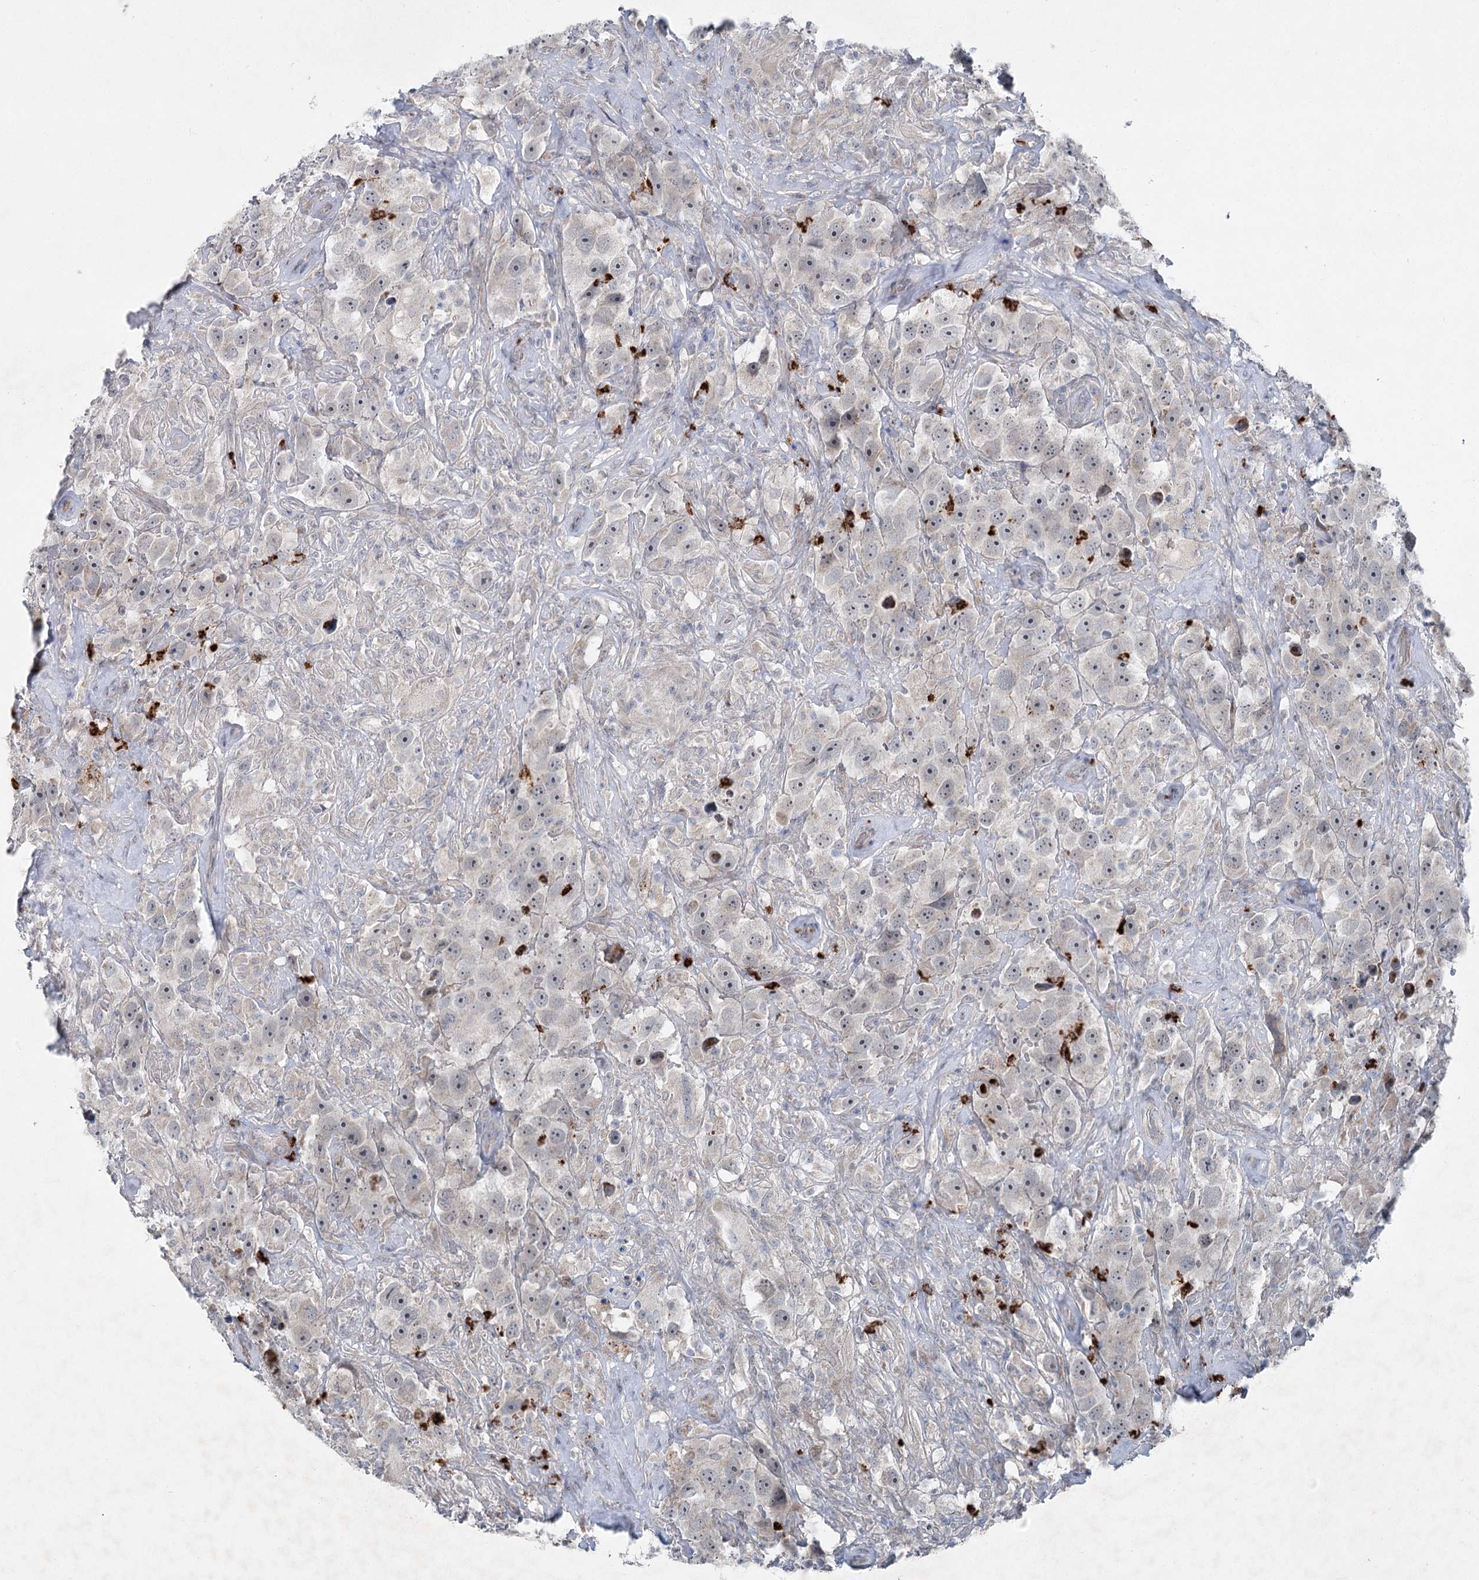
{"staining": {"intensity": "negative", "quantity": "none", "location": "none"}, "tissue": "testis cancer", "cell_type": "Tumor cells", "image_type": "cancer", "snomed": [{"axis": "morphology", "description": "Seminoma, NOS"}, {"axis": "topography", "description": "Testis"}], "caption": "Protein analysis of testis cancer reveals no significant expression in tumor cells. (Stains: DAB (3,3'-diaminobenzidine) immunohistochemistry (IHC) with hematoxylin counter stain, Microscopy: brightfield microscopy at high magnification).", "gene": "PLA2G12A", "patient": {"sex": "male", "age": 49}}